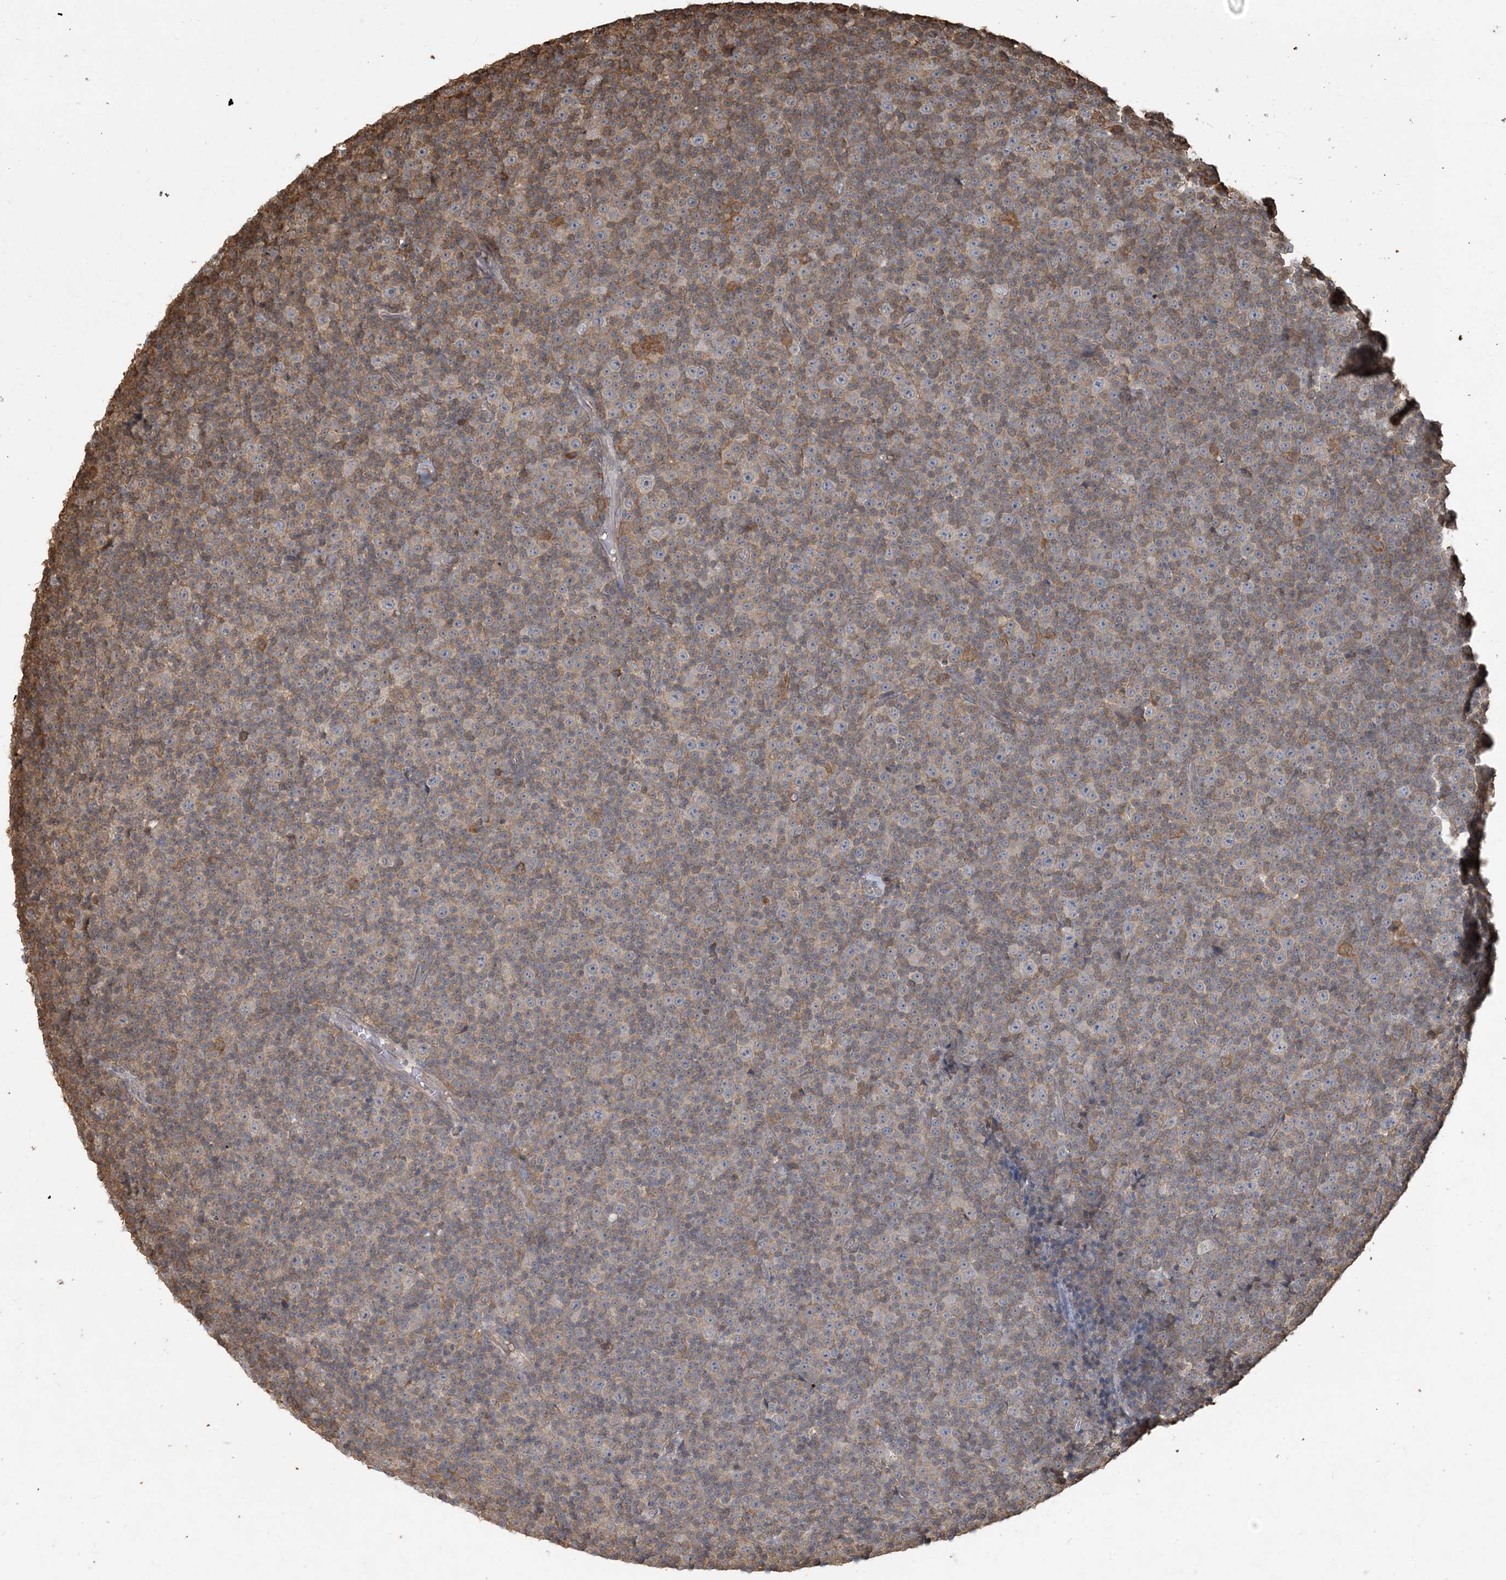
{"staining": {"intensity": "negative", "quantity": "none", "location": "none"}, "tissue": "lymphoma", "cell_type": "Tumor cells", "image_type": "cancer", "snomed": [{"axis": "morphology", "description": "Malignant lymphoma, non-Hodgkin's type, Low grade"}, {"axis": "topography", "description": "Lymph node"}], "caption": "Tumor cells show no significant protein staining in malignant lymphoma, non-Hodgkin's type (low-grade).", "gene": "TMSB4X", "patient": {"sex": "female", "age": 67}}